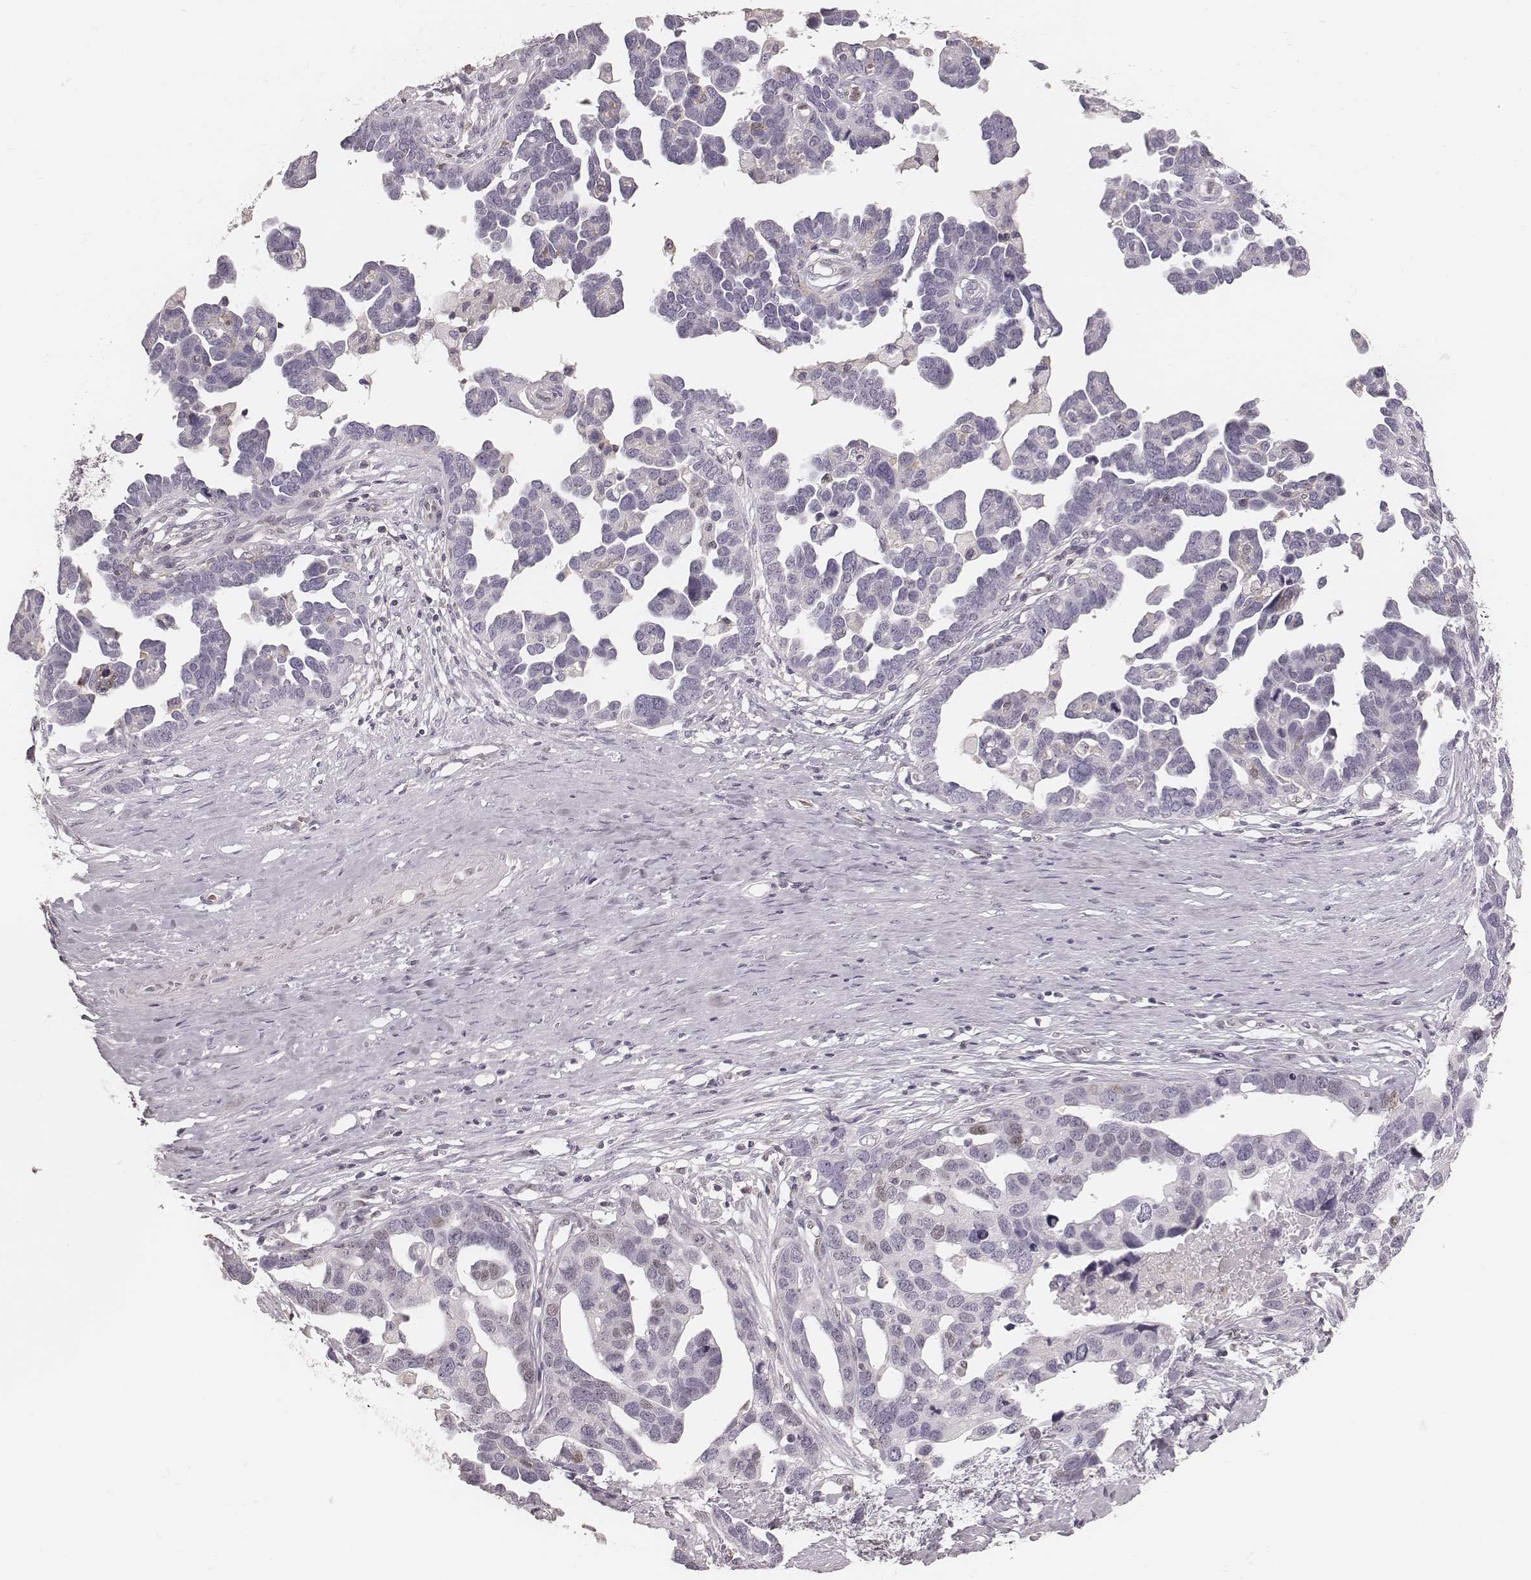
{"staining": {"intensity": "negative", "quantity": "none", "location": "none"}, "tissue": "ovarian cancer", "cell_type": "Tumor cells", "image_type": "cancer", "snomed": [{"axis": "morphology", "description": "Cystadenocarcinoma, serous, NOS"}, {"axis": "topography", "description": "Ovary"}], "caption": "The IHC micrograph has no significant staining in tumor cells of ovarian cancer (serous cystadenocarcinoma) tissue.", "gene": "MSX1", "patient": {"sex": "female", "age": 54}}